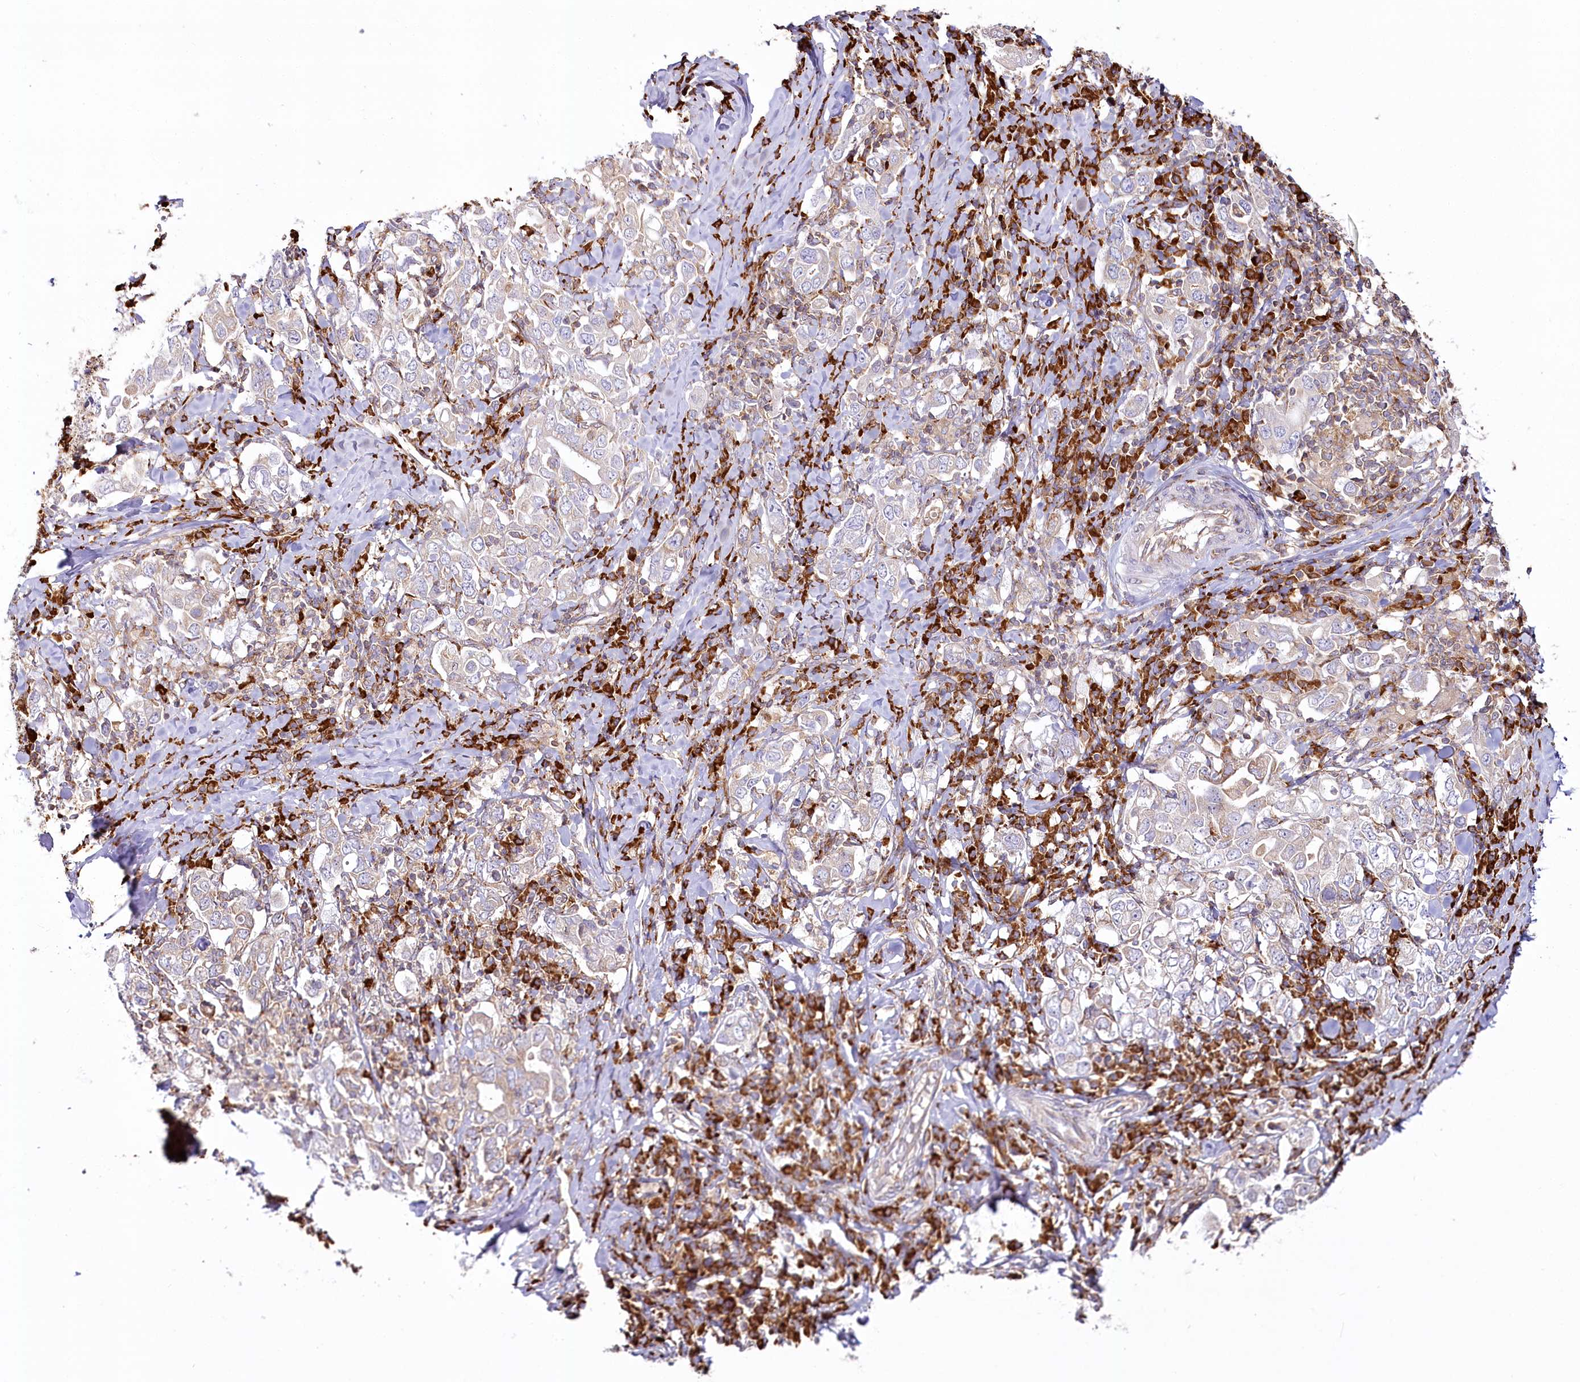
{"staining": {"intensity": "negative", "quantity": "none", "location": "none"}, "tissue": "stomach cancer", "cell_type": "Tumor cells", "image_type": "cancer", "snomed": [{"axis": "morphology", "description": "Adenocarcinoma, NOS"}, {"axis": "topography", "description": "Stomach, upper"}], "caption": "This is a photomicrograph of IHC staining of stomach cancer, which shows no expression in tumor cells.", "gene": "POGLUT1", "patient": {"sex": "male", "age": 62}}